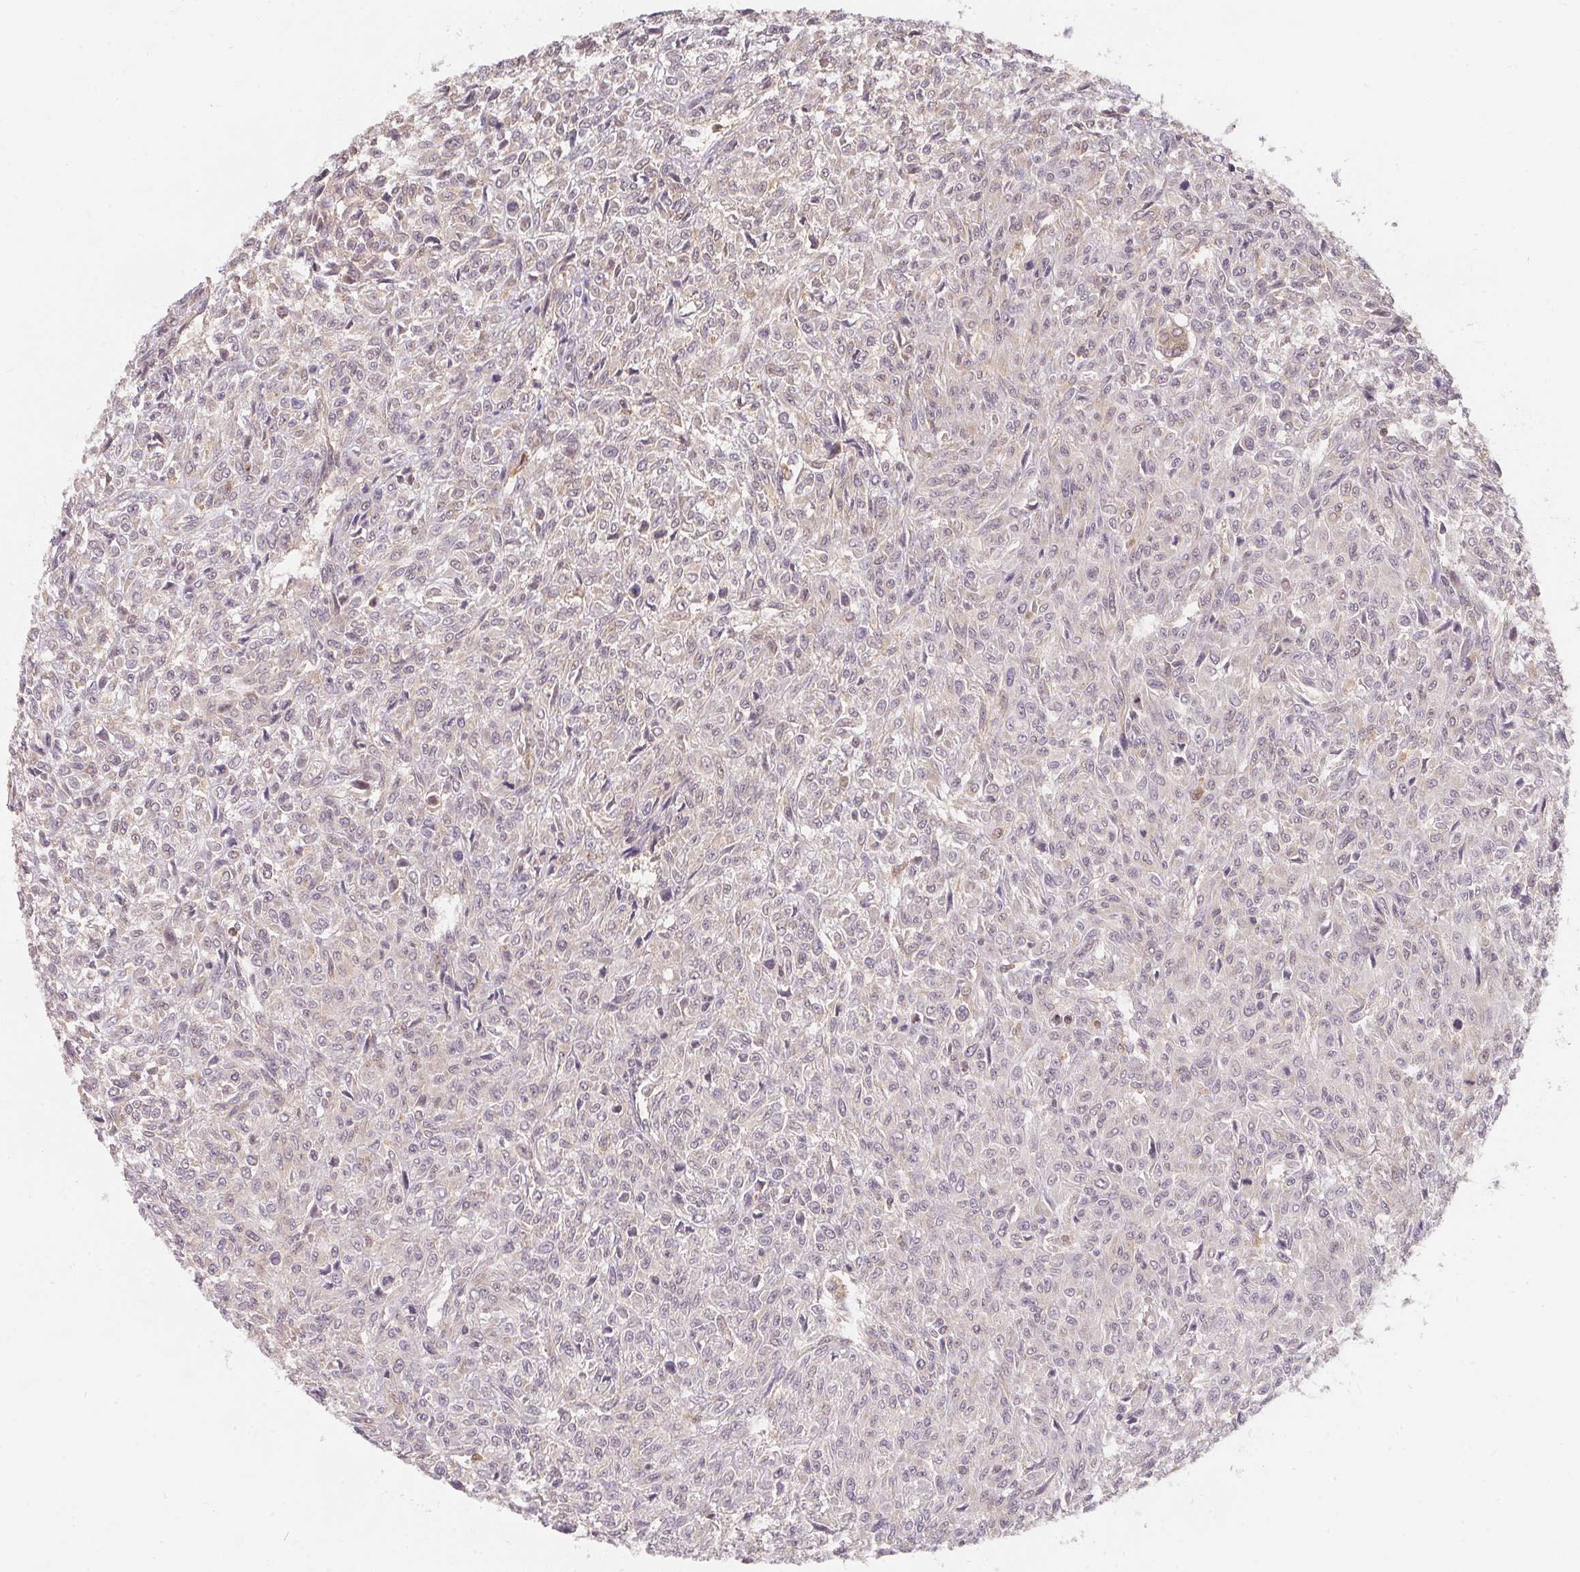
{"staining": {"intensity": "negative", "quantity": "none", "location": "none"}, "tissue": "renal cancer", "cell_type": "Tumor cells", "image_type": "cancer", "snomed": [{"axis": "morphology", "description": "Adenocarcinoma, NOS"}, {"axis": "topography", "description": "Kidney"}], "caption": "Adenocarcinoma (renal) stained for a protein using IHC shows no expression tumor cells.", "gene": "ANKRD13A", "patient": {"sex": "male", "age": 58}}